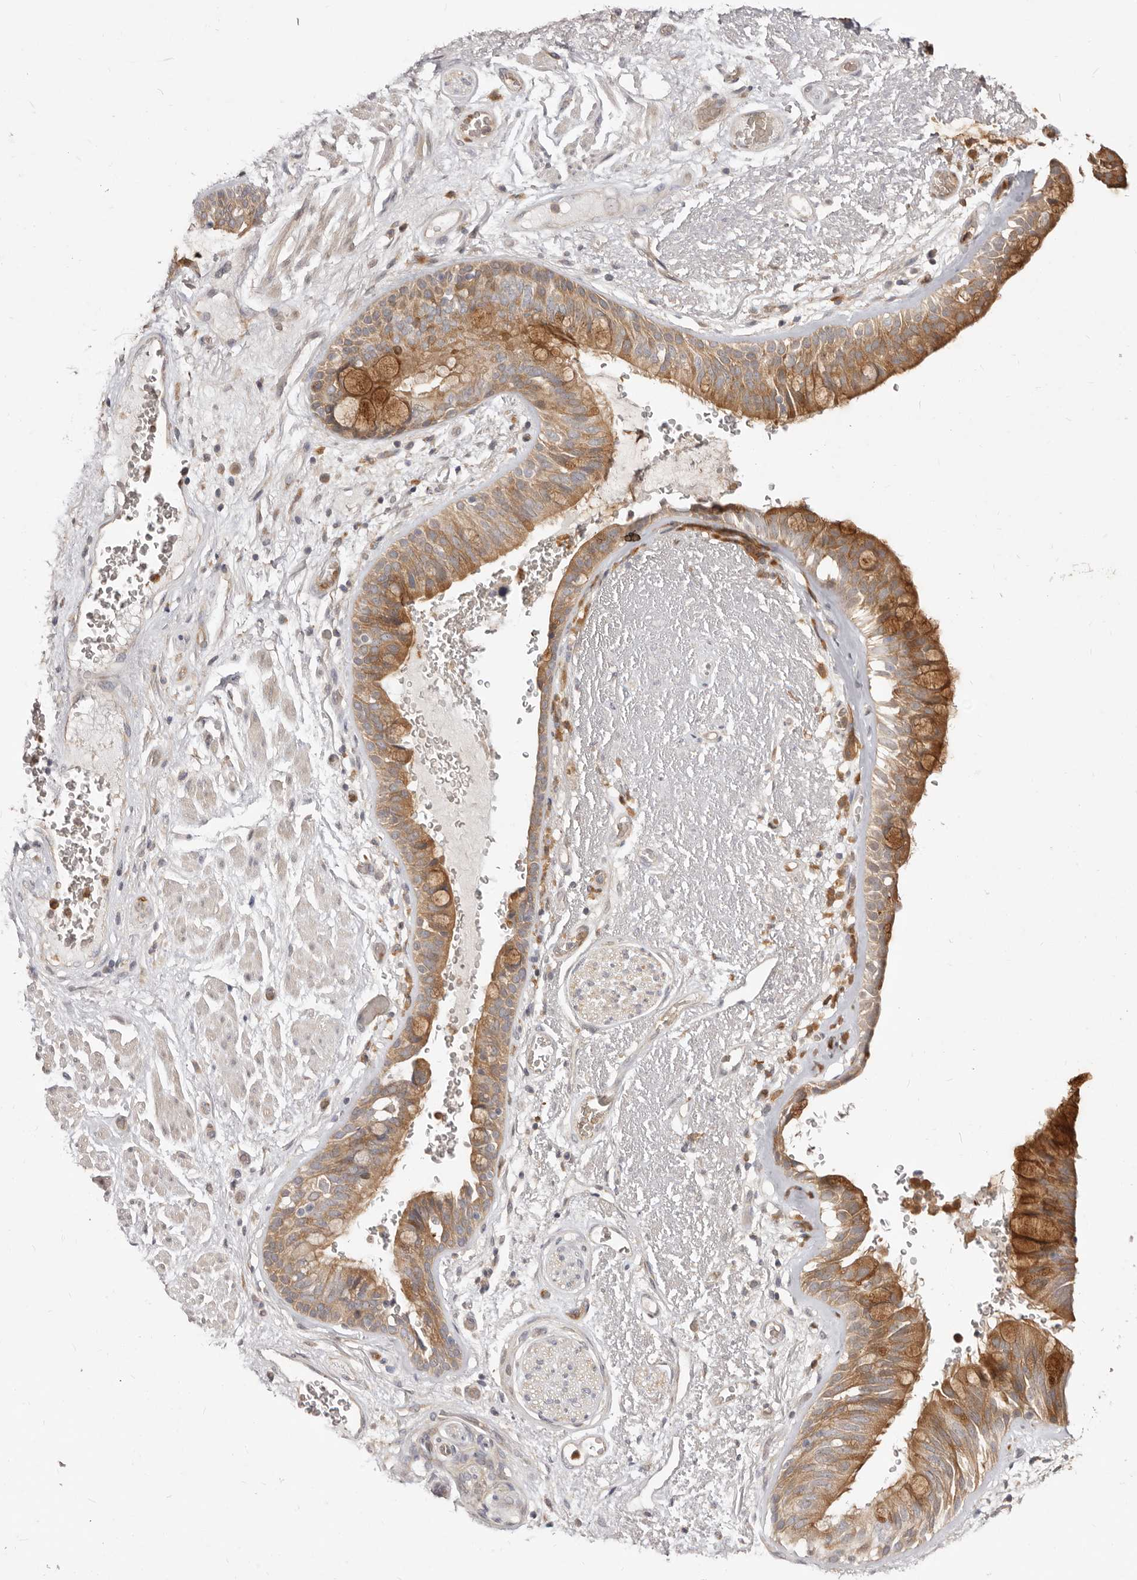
{"staining": {"intensity": "moderate", "quantity": ">75%", "location": "cytoplasmic/membranous"}, "tissue": "bronchus", "cell_type": "Respiratory epithelial cells", "image_type": "normal", "snomed": [{"axis": "morphology", "description": "Normal tissue, NOS"}, {"axis": "morphology", "description": "Squamous cell carcinoma, NOS"}, {"axis": "topography", "description": "Lymph node"}, {"axis": "topography", "description": "Bronchus"}, {"axis": "topography", "description": "Lung"}], "caption": "Bronchus was stained to show a protein in brown. There is medium levels of moderate cytoplasmic/membranous expression in approximately >75% of respiratory epithelial cells.", "gene": "TC2N", "patient": {"sex": "male", "age": 66}}